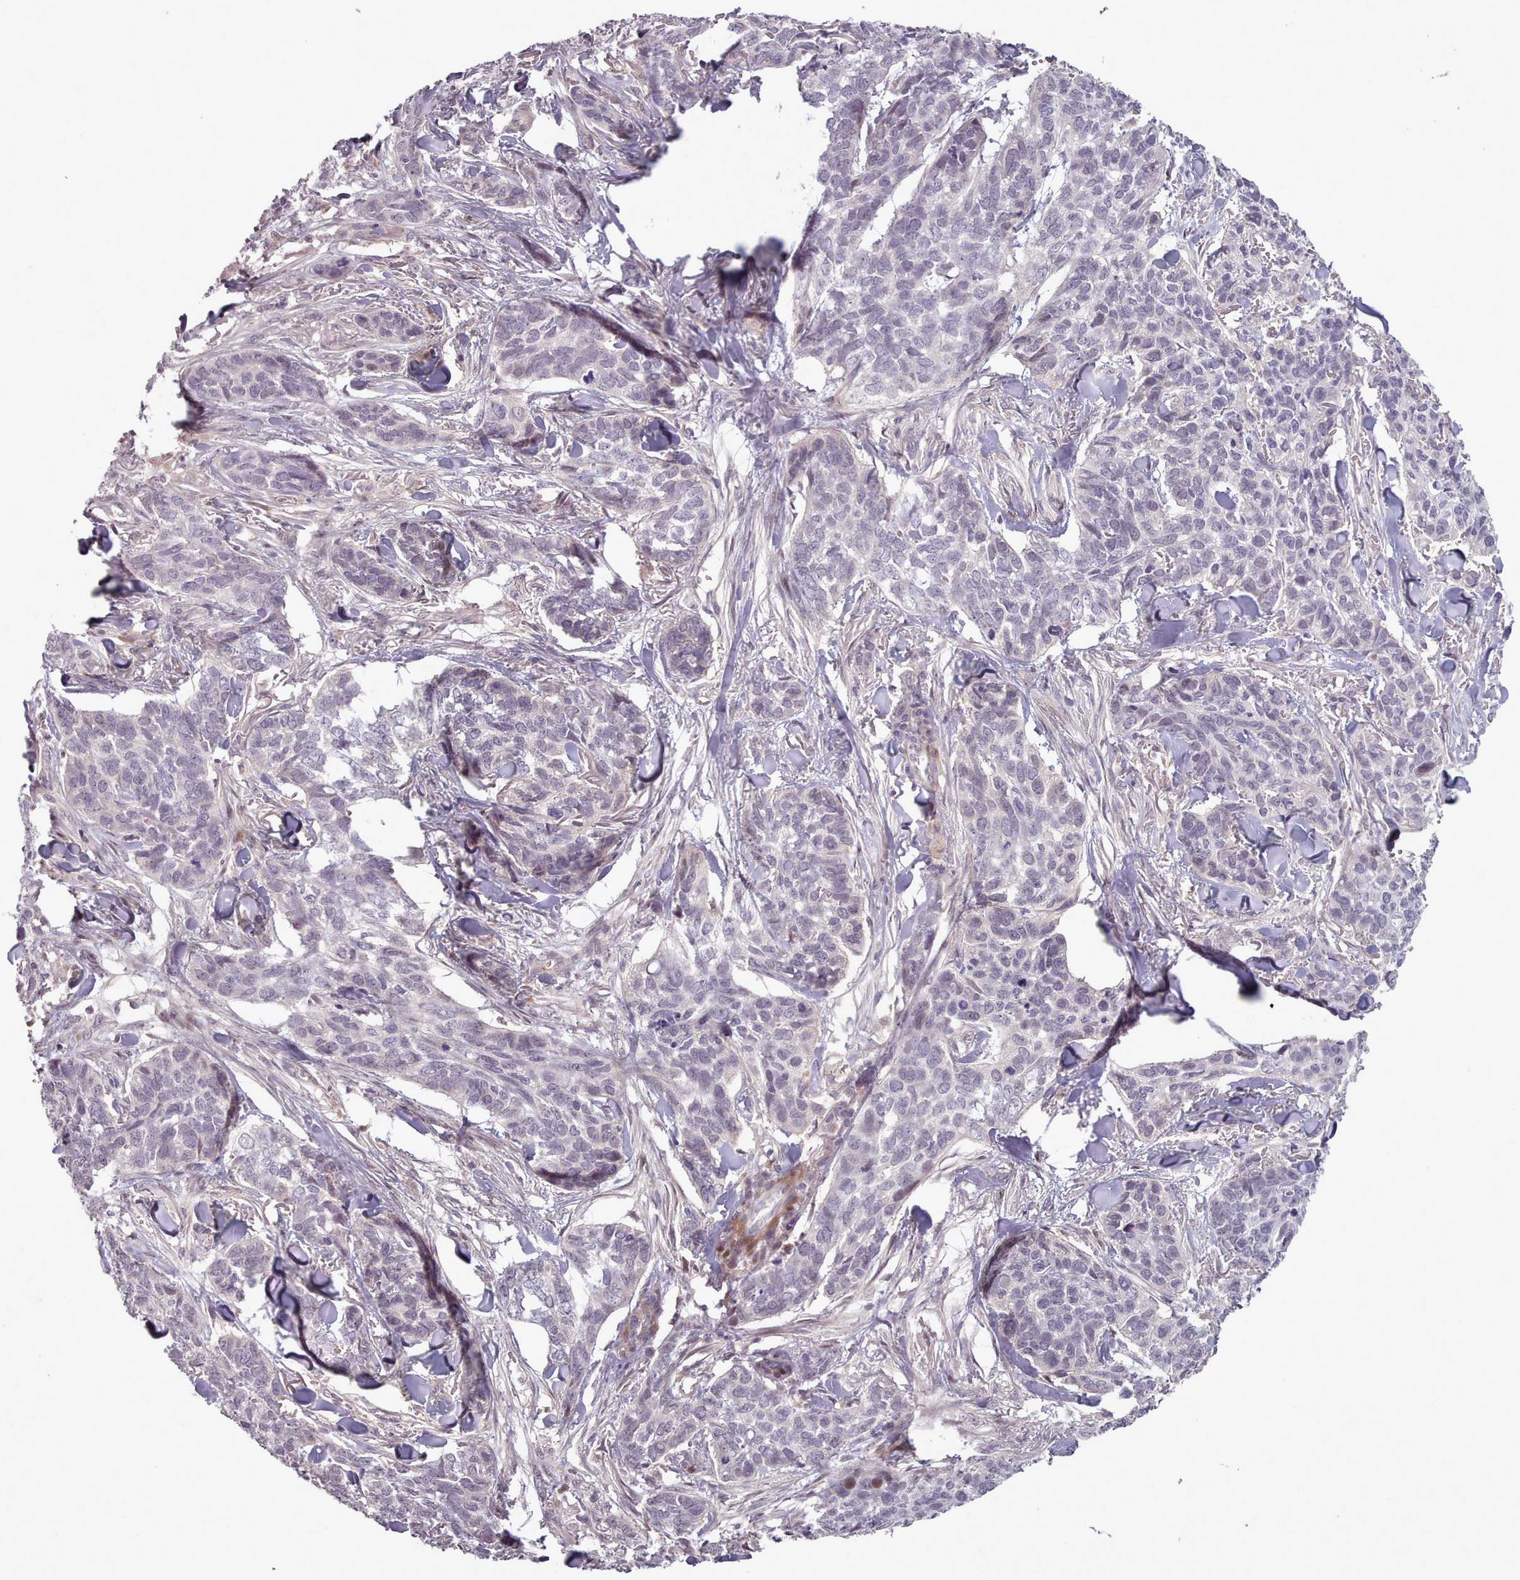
{"staining": {"intensity": "negative", "quantity": "none", "location": "none"}, "tissue": "skin cancer", "cell_type": "Tumor cells", "image_type": "cancer", "snomed": [{"axis": "morphology", "description": "Basal cell carcinoma"}, {"axis": "topography", "description": "Skin"}], "caption": "Tumor cells show no significant positivity in skin basal cell carcinoma. (DAB immunohistochemistry visualized using brightfield microscopy, high magnification).", "gene": "LEFTY2", "patient": {"sex": "male", "age": 86}}